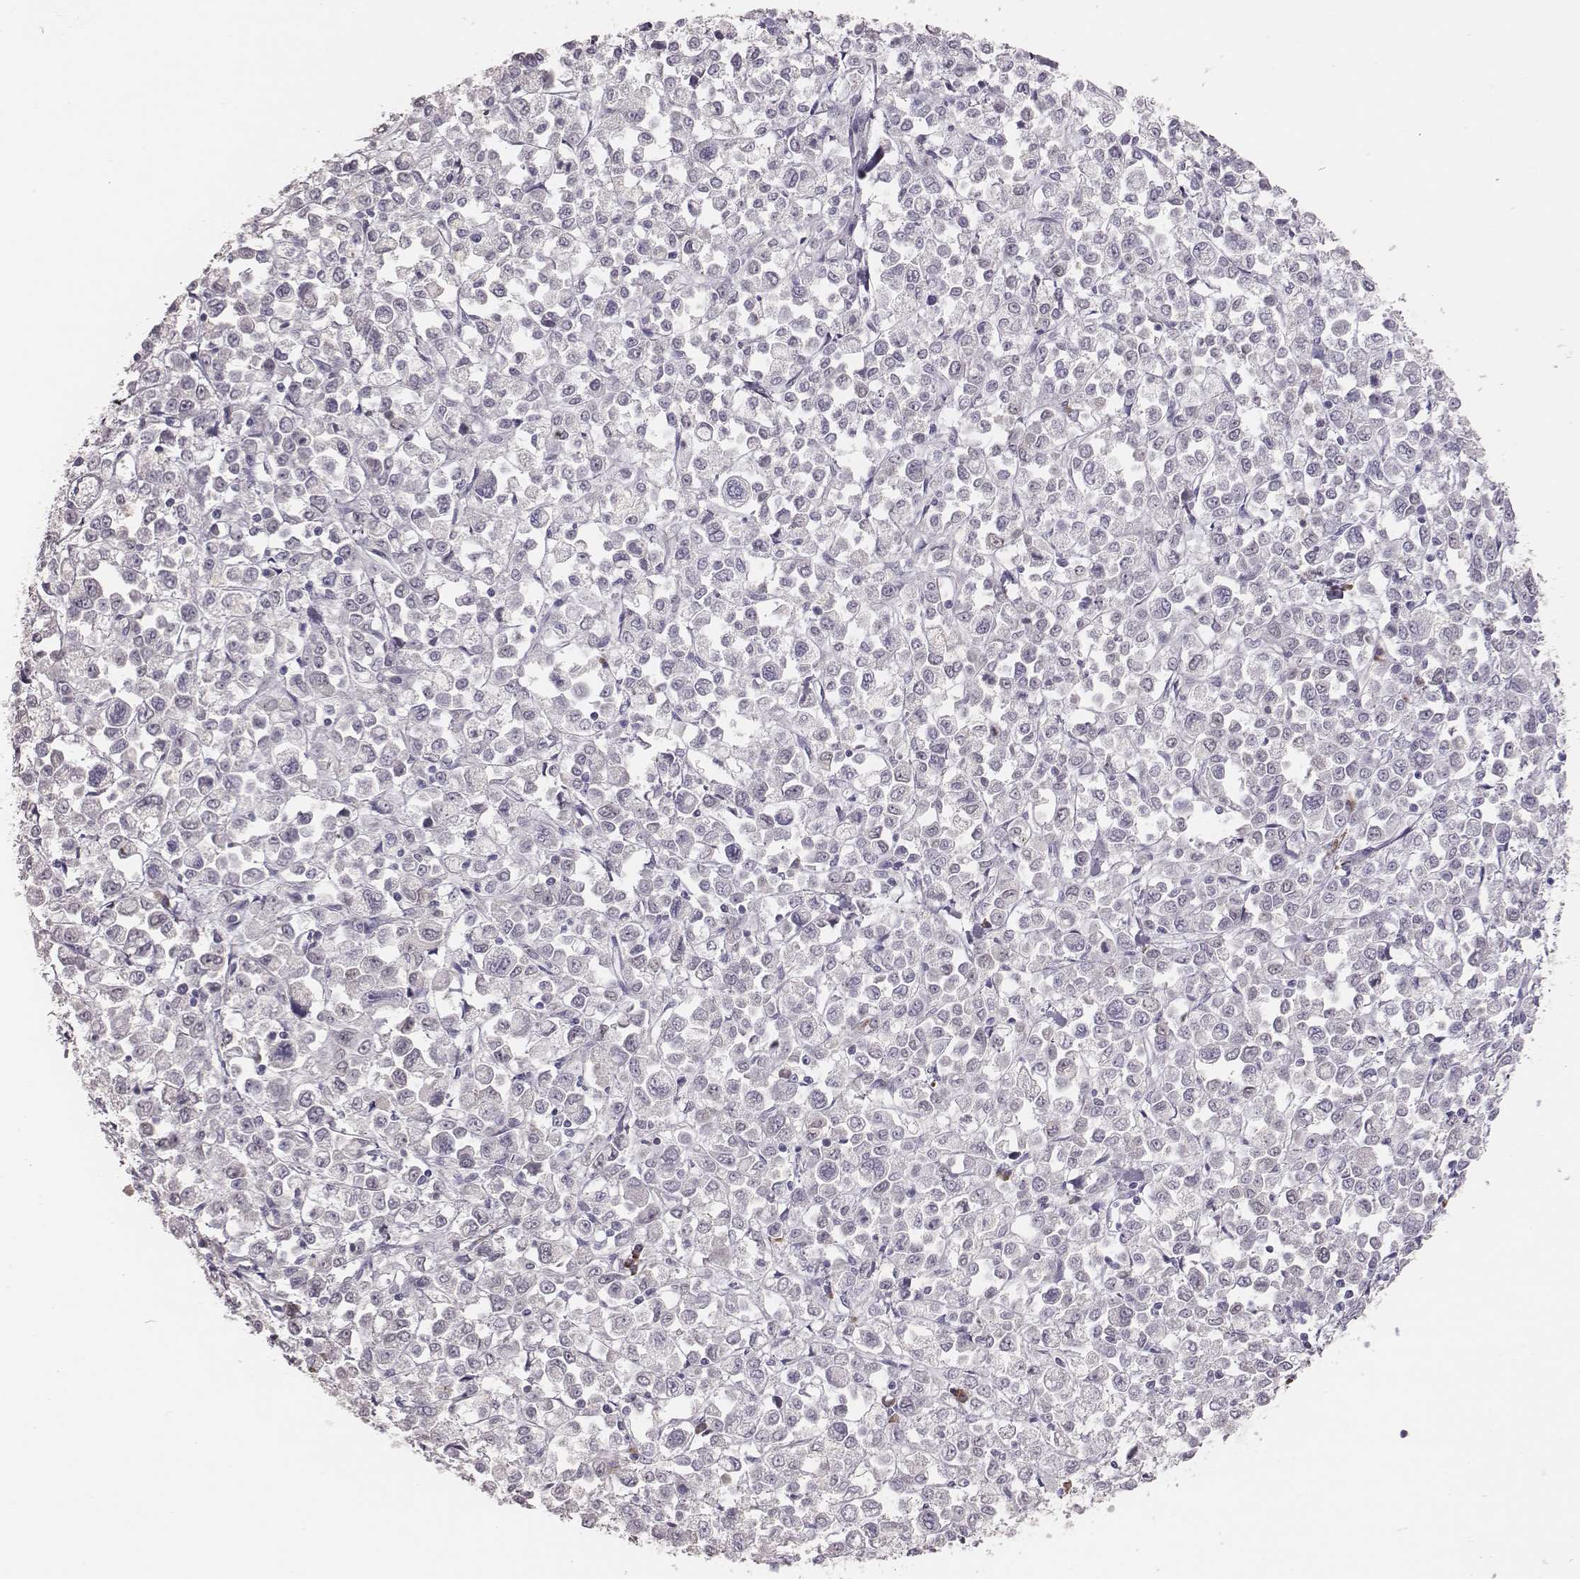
{"staining": {"intensity": "negative", "quantity": "none", "location": "none"}, "tissue": "stomach cancer", "cell_type": "Tumor cells", "image_type": "cancer", "snomed": [{"axis": "morphology", "description": "Adenocarcinoma, NOS"}, {"axis": "topography", "description": "Stomach, upper"}], "caption": "This micrograph is of adenocarcinoma (stomach) stained with immunohistochemistry to label a protein in brown with the nuclei are counter-stained blue. There is no staining in tumor cells.", "gene": "PBK", "patient": {"sex": "male", "age": 70}}